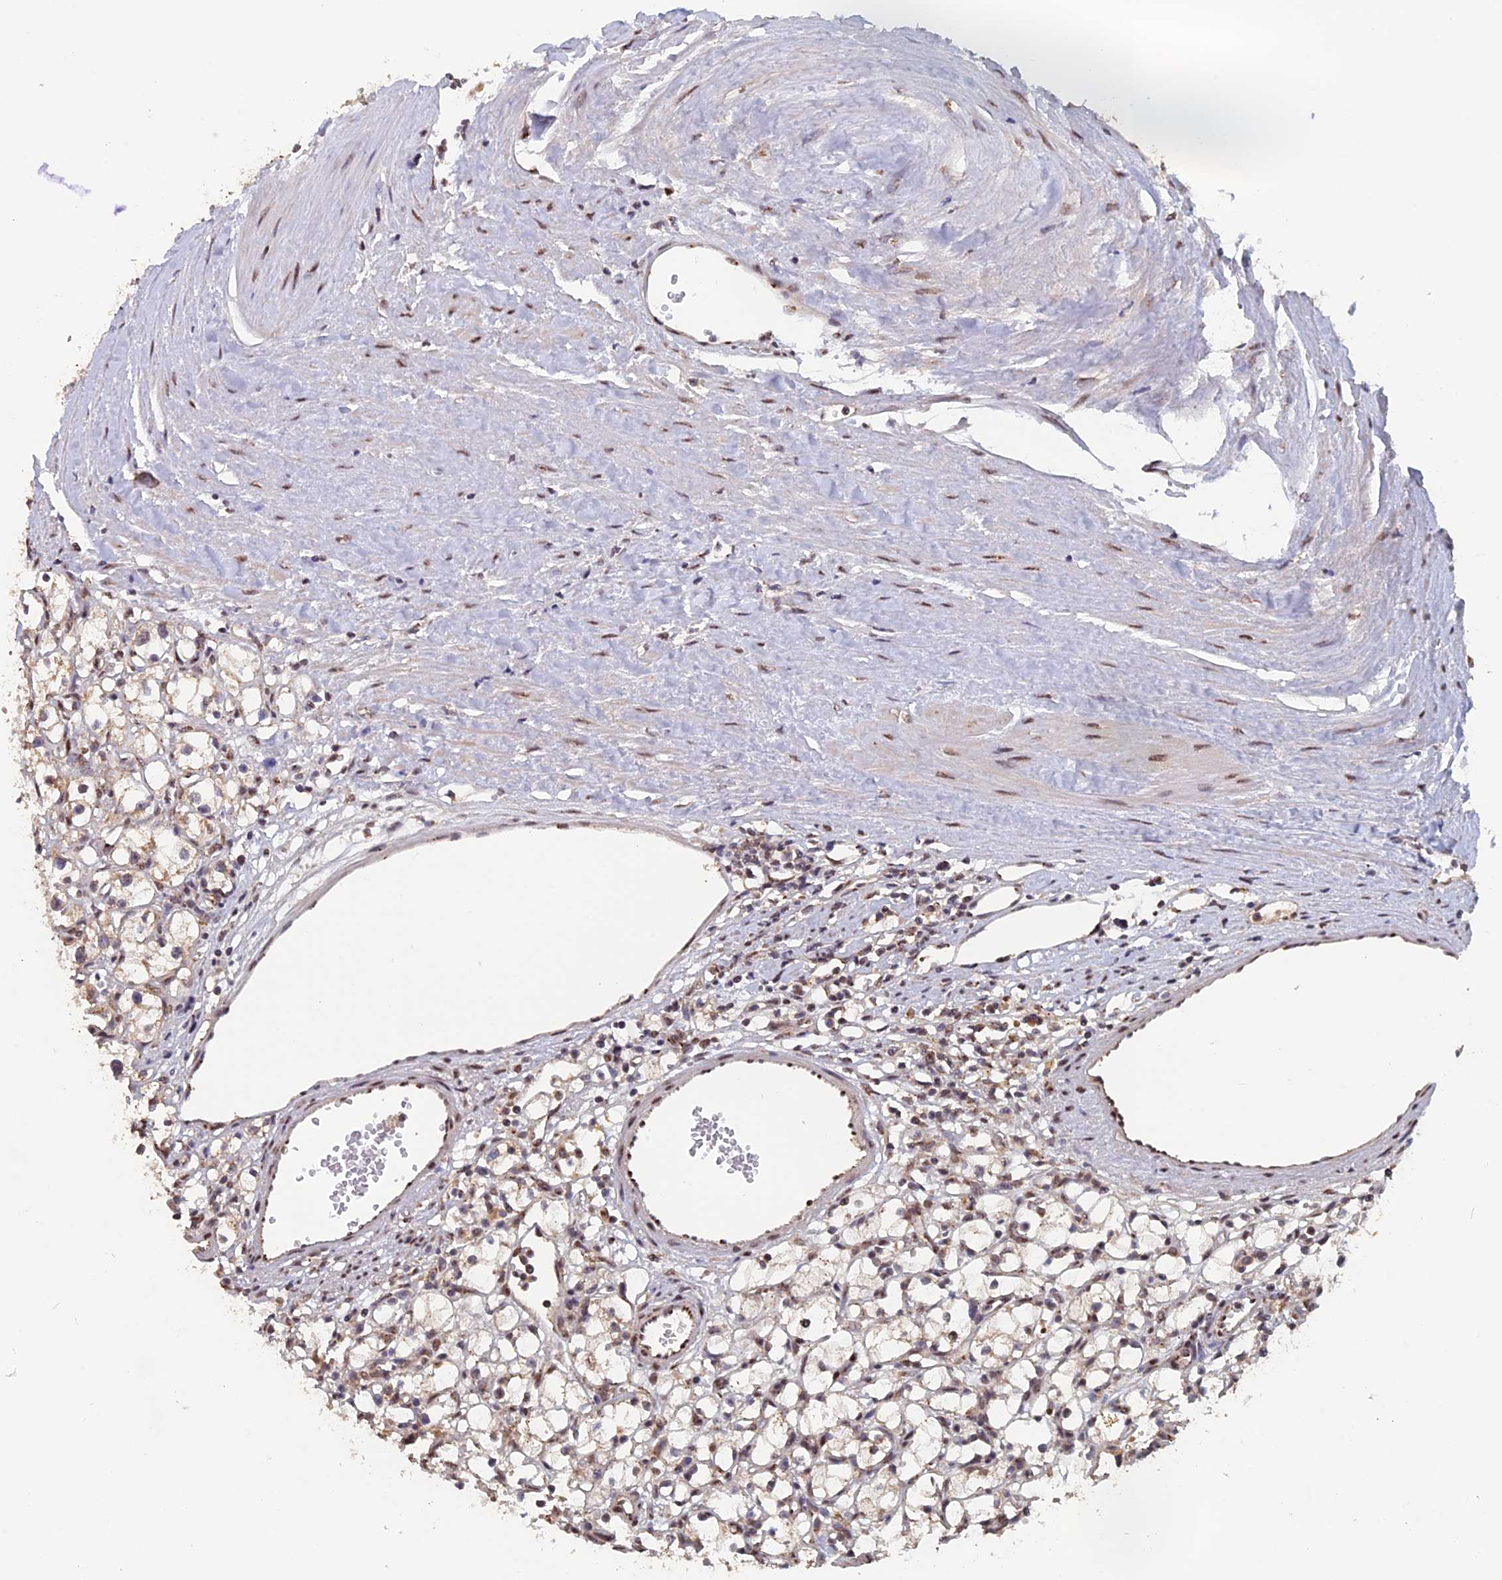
{"staining": {"intensity": "moderate", "quantity": "<25%", "location": "cytoplasmic/membranous,nuclear"}, "tissue": "renal cancer", "cell_type": "Tumor cells", "image_type": "cancer", "snomed": [{"axis": "morphology", "description": "Adenocarcinoma, NOS"}, {"axis": "topography", "description": "Kidney"}], "caption": "Brown immunohistochemical staining in human renal cancer demonstrates moderate cytoplasmic/membranous and nuclear expression in about <25% of tumor cells.", "gene": "PIGQ", "patient": {"sex": "male", "age": 56}}